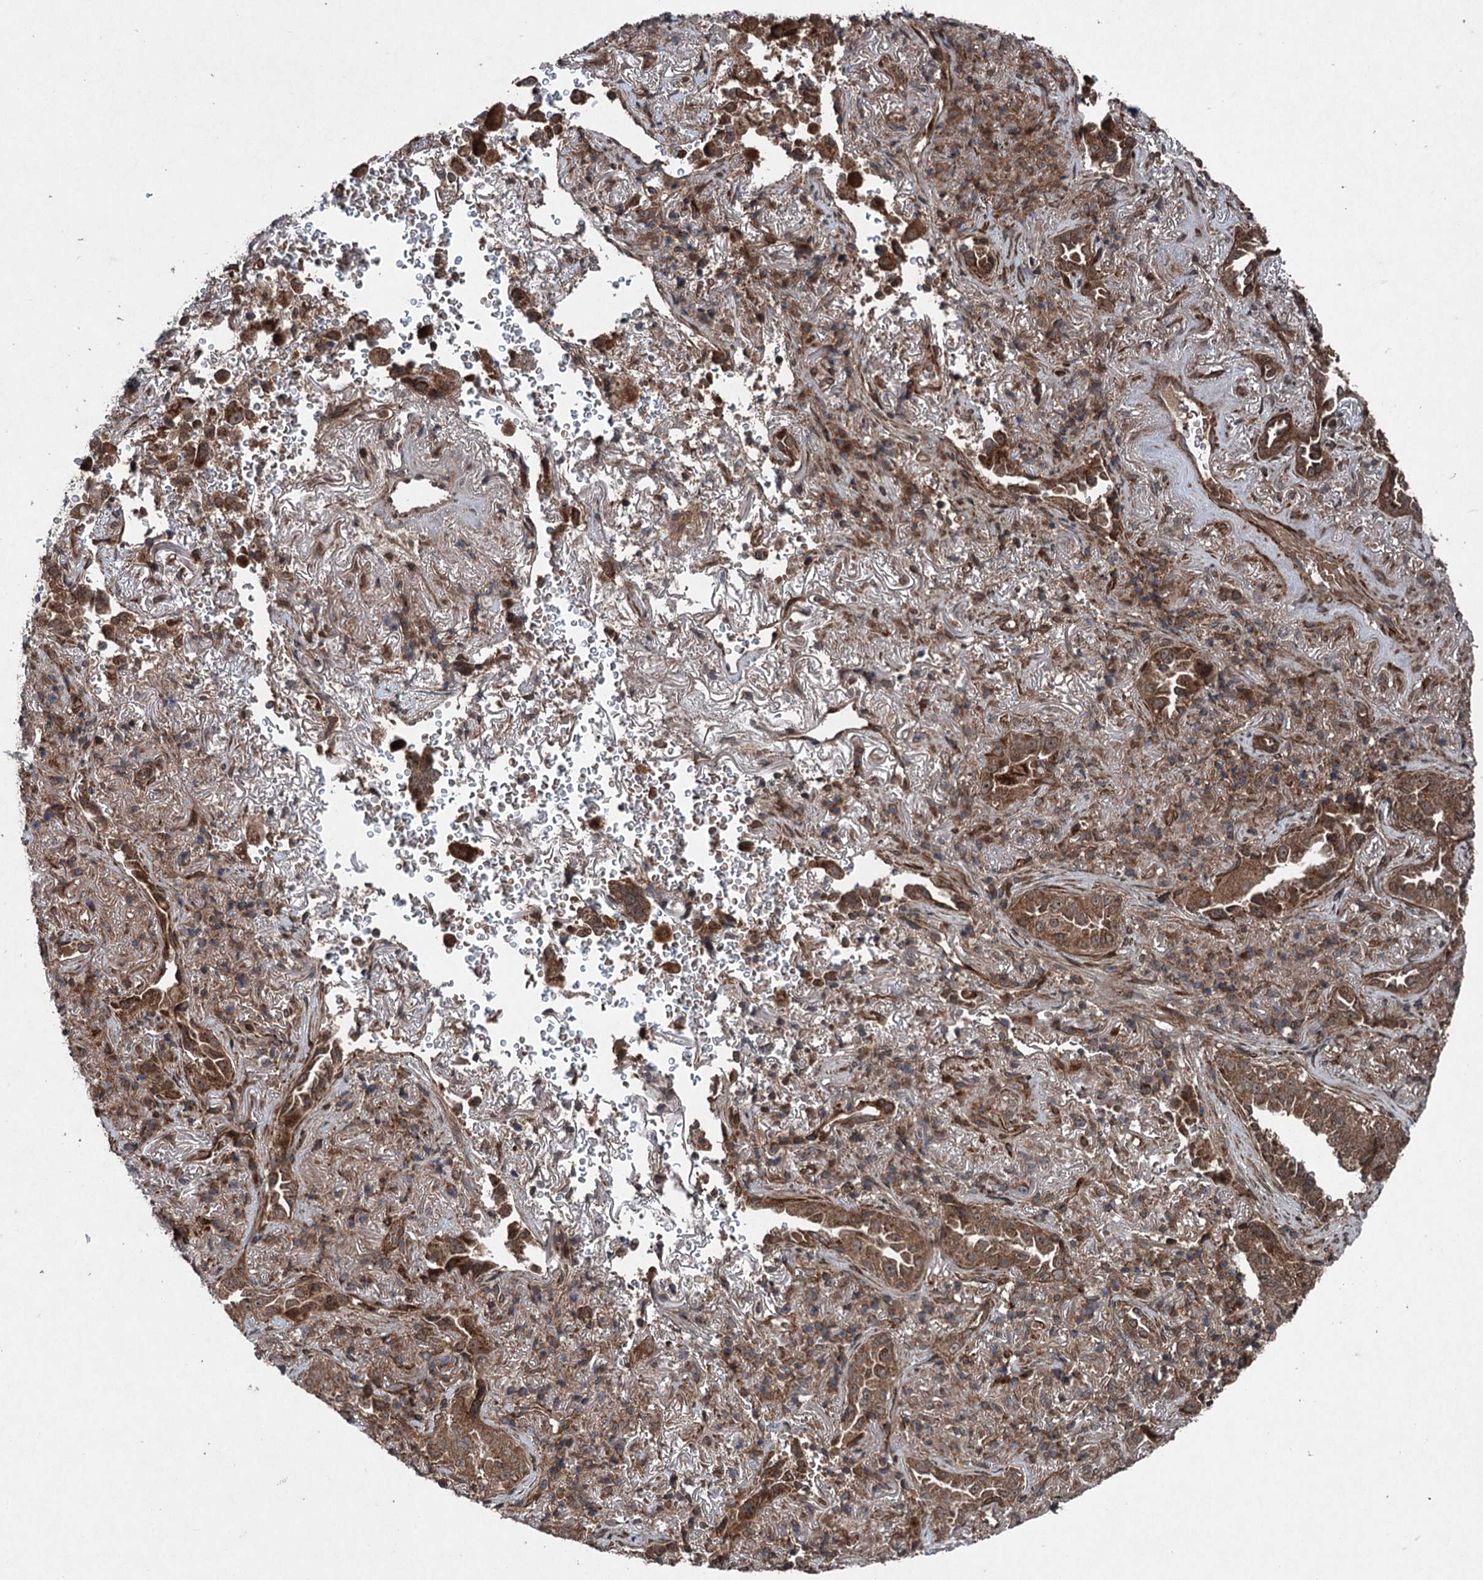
{"staining": {"intensity": "moderate", "quantity": ">75%", "location": "cytoplasmic/membranous"}, "tissue": "lung cancer", "cell_type": "Tumor cells", "image_type": "cancer", "snomed": [{"axis": "morphology", "description": "Adenocarcinoma, NOS"}, {"axis": "topography", "description": "Lung"}], "caption": "This micrograph reveals IHC staining of lung adenocarcinoma, with medium moderate cytoplasmic/membranous expression in about >75% of tumor cells.", "gene": "ALAS1", "patient": {"sex": "female", "age": 69}}